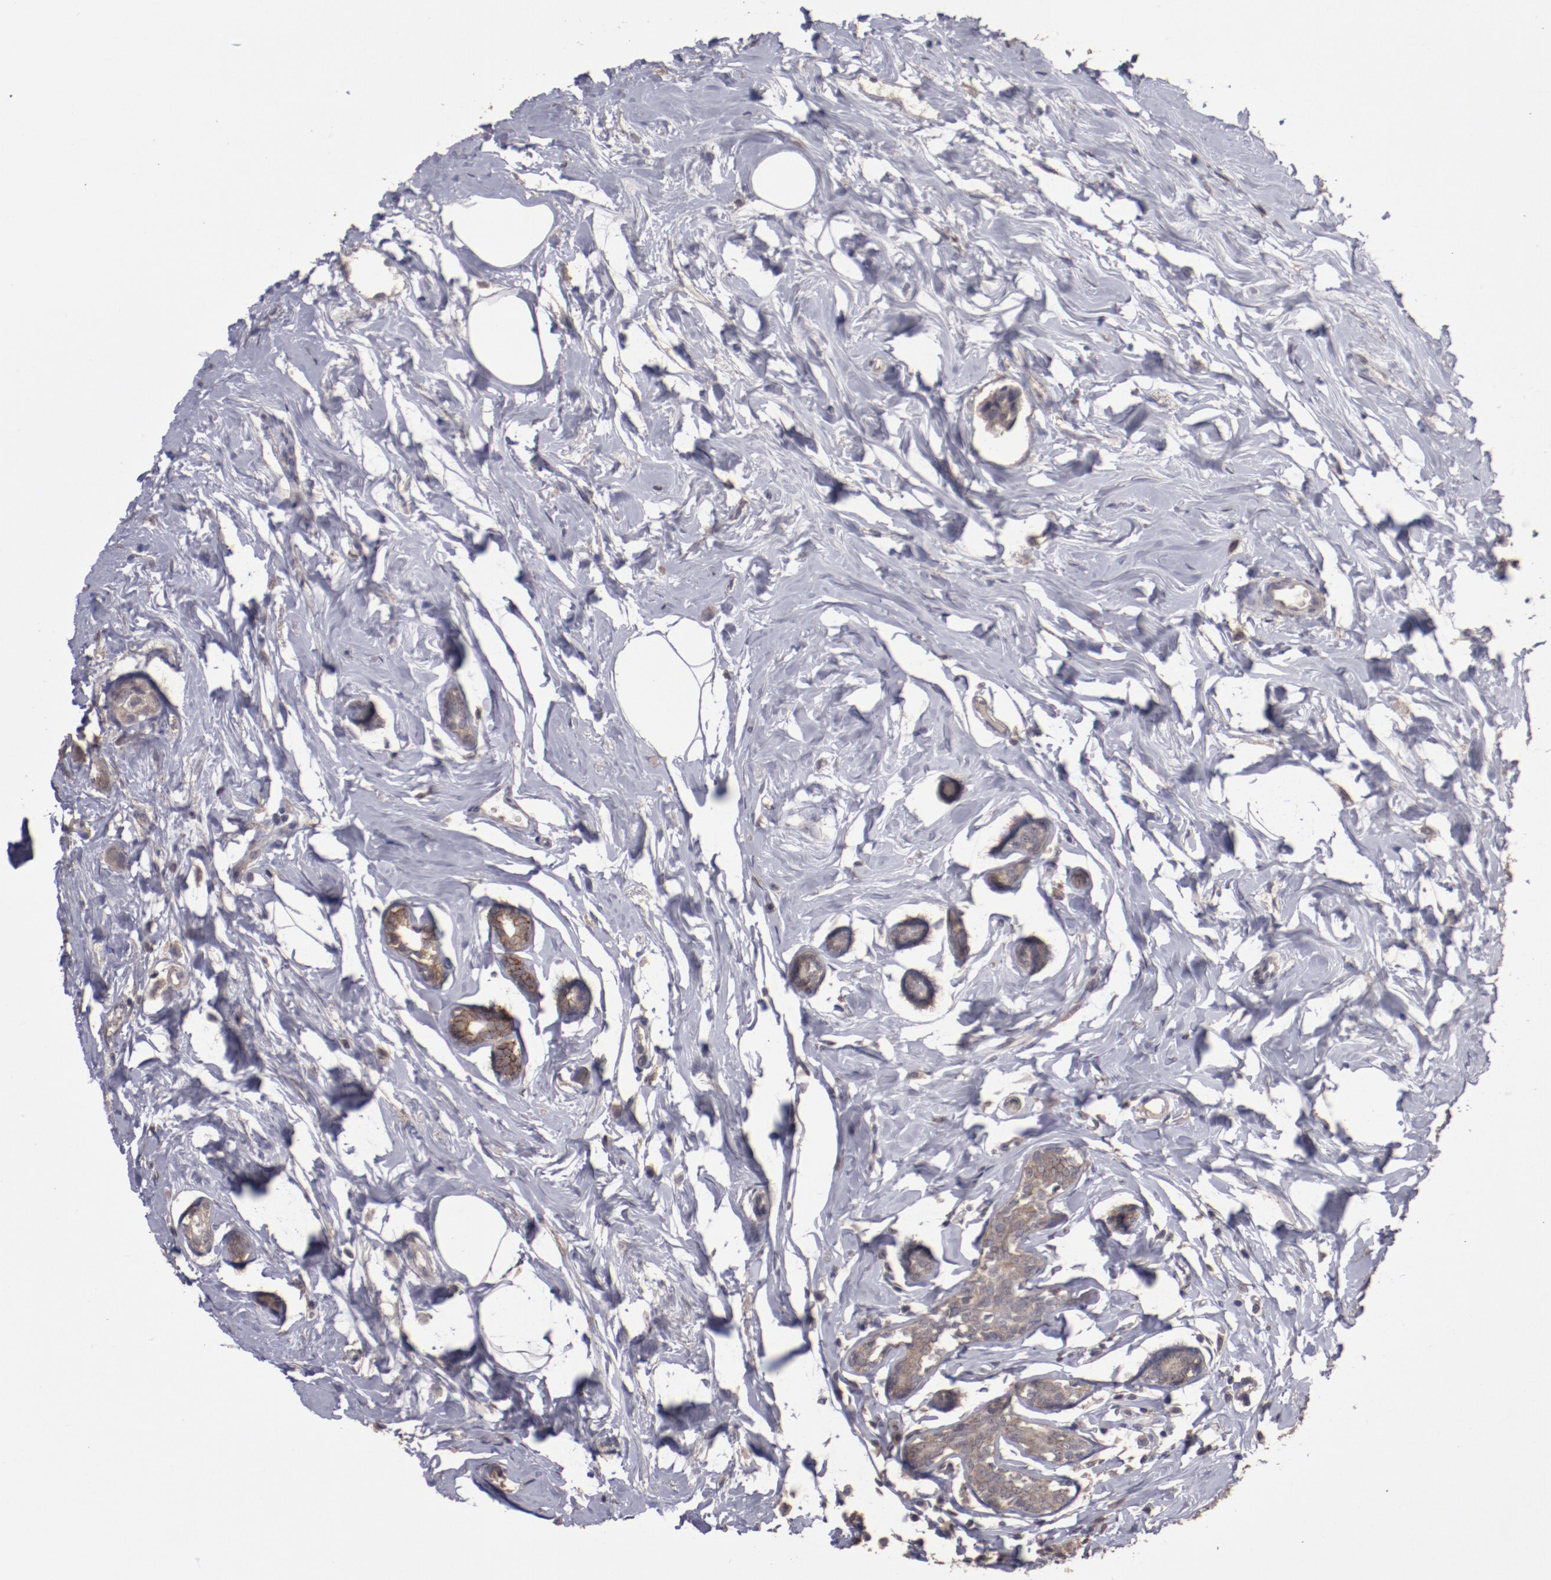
{"staining": {"intensity": "weak", "quantity": ">75%", "location": "cytoplasmic/membranous"}, "tissue": "breast cancer", "cell_type": "Tumor cells", "image_type": "cancer", "snomed": [{"axis": "morphology", "description": "Normal tissue, NOS"}, {"axis": "morphology", "description": "Duct carcinoma"}, {"axis": "topography", "description": "Breast"}], "caption": "This image displays immunohistochemistry staining of human breast infiltrating ductal carcinoma, with low weak cytoplasmic/membranous staining in about >75% of tumor cells.", "gene": "FAT1", "patient": {"sex": "female", "age": 50}}